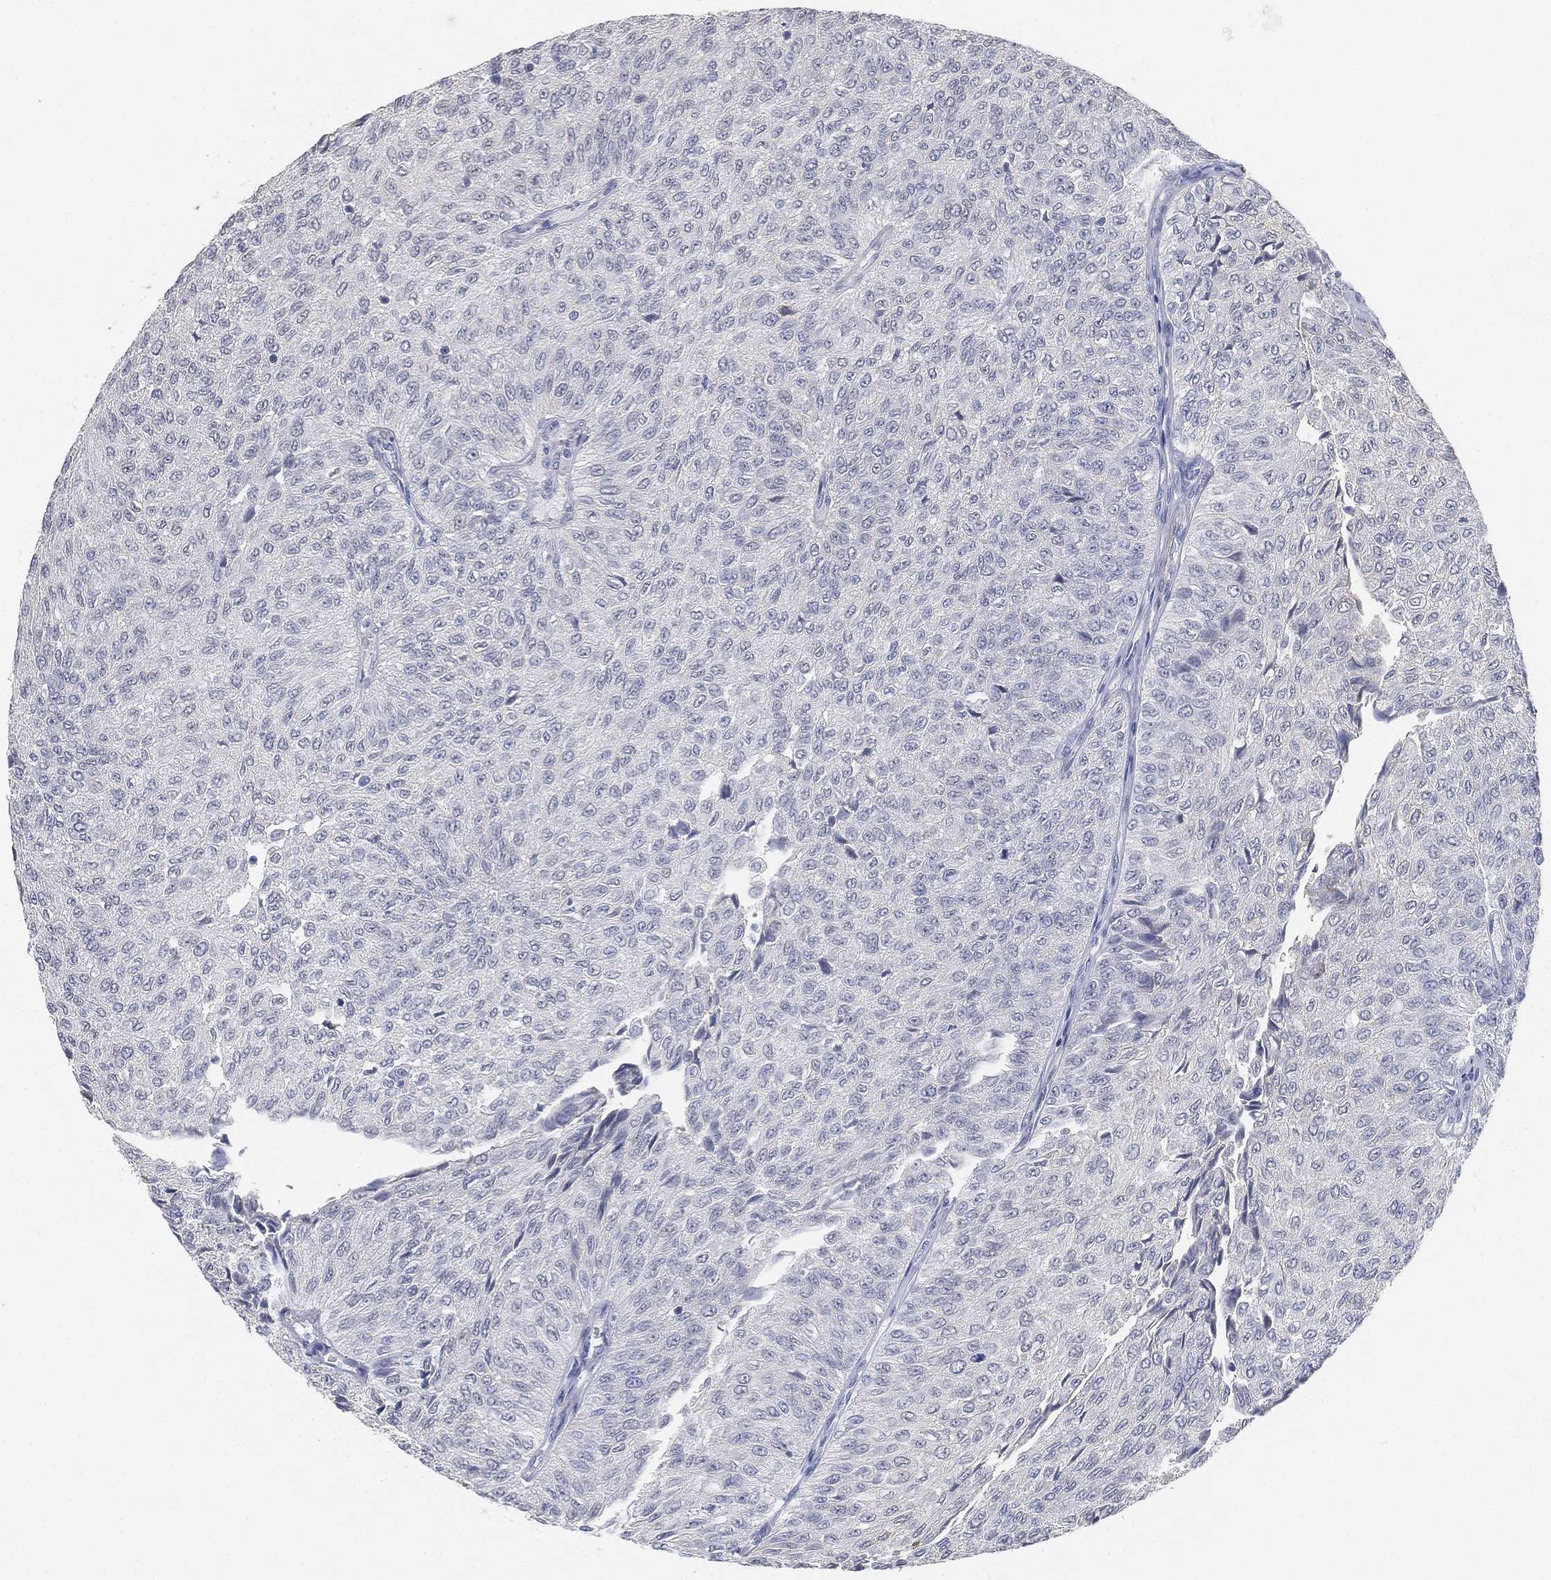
{"staining": {"intensity": "negative", "quantity": "none", "location": "none"}, "tissue": "urothelial cancer", "cell_type": "Tumor cells", "image_type": "cancer", "snomed": [{"axis": "morphology", "description": "Urothelial carcinoma, Low grade"}, {"axis": "topography", "description": "Urinary bladder"}], "caption": "IHC image of urothelial carcinoma (low-grade) stained for a protein (brown), which shows no staining in tumor cells.", "gene": "GPR61", "patient": {"sex": "male", "age": 78}}